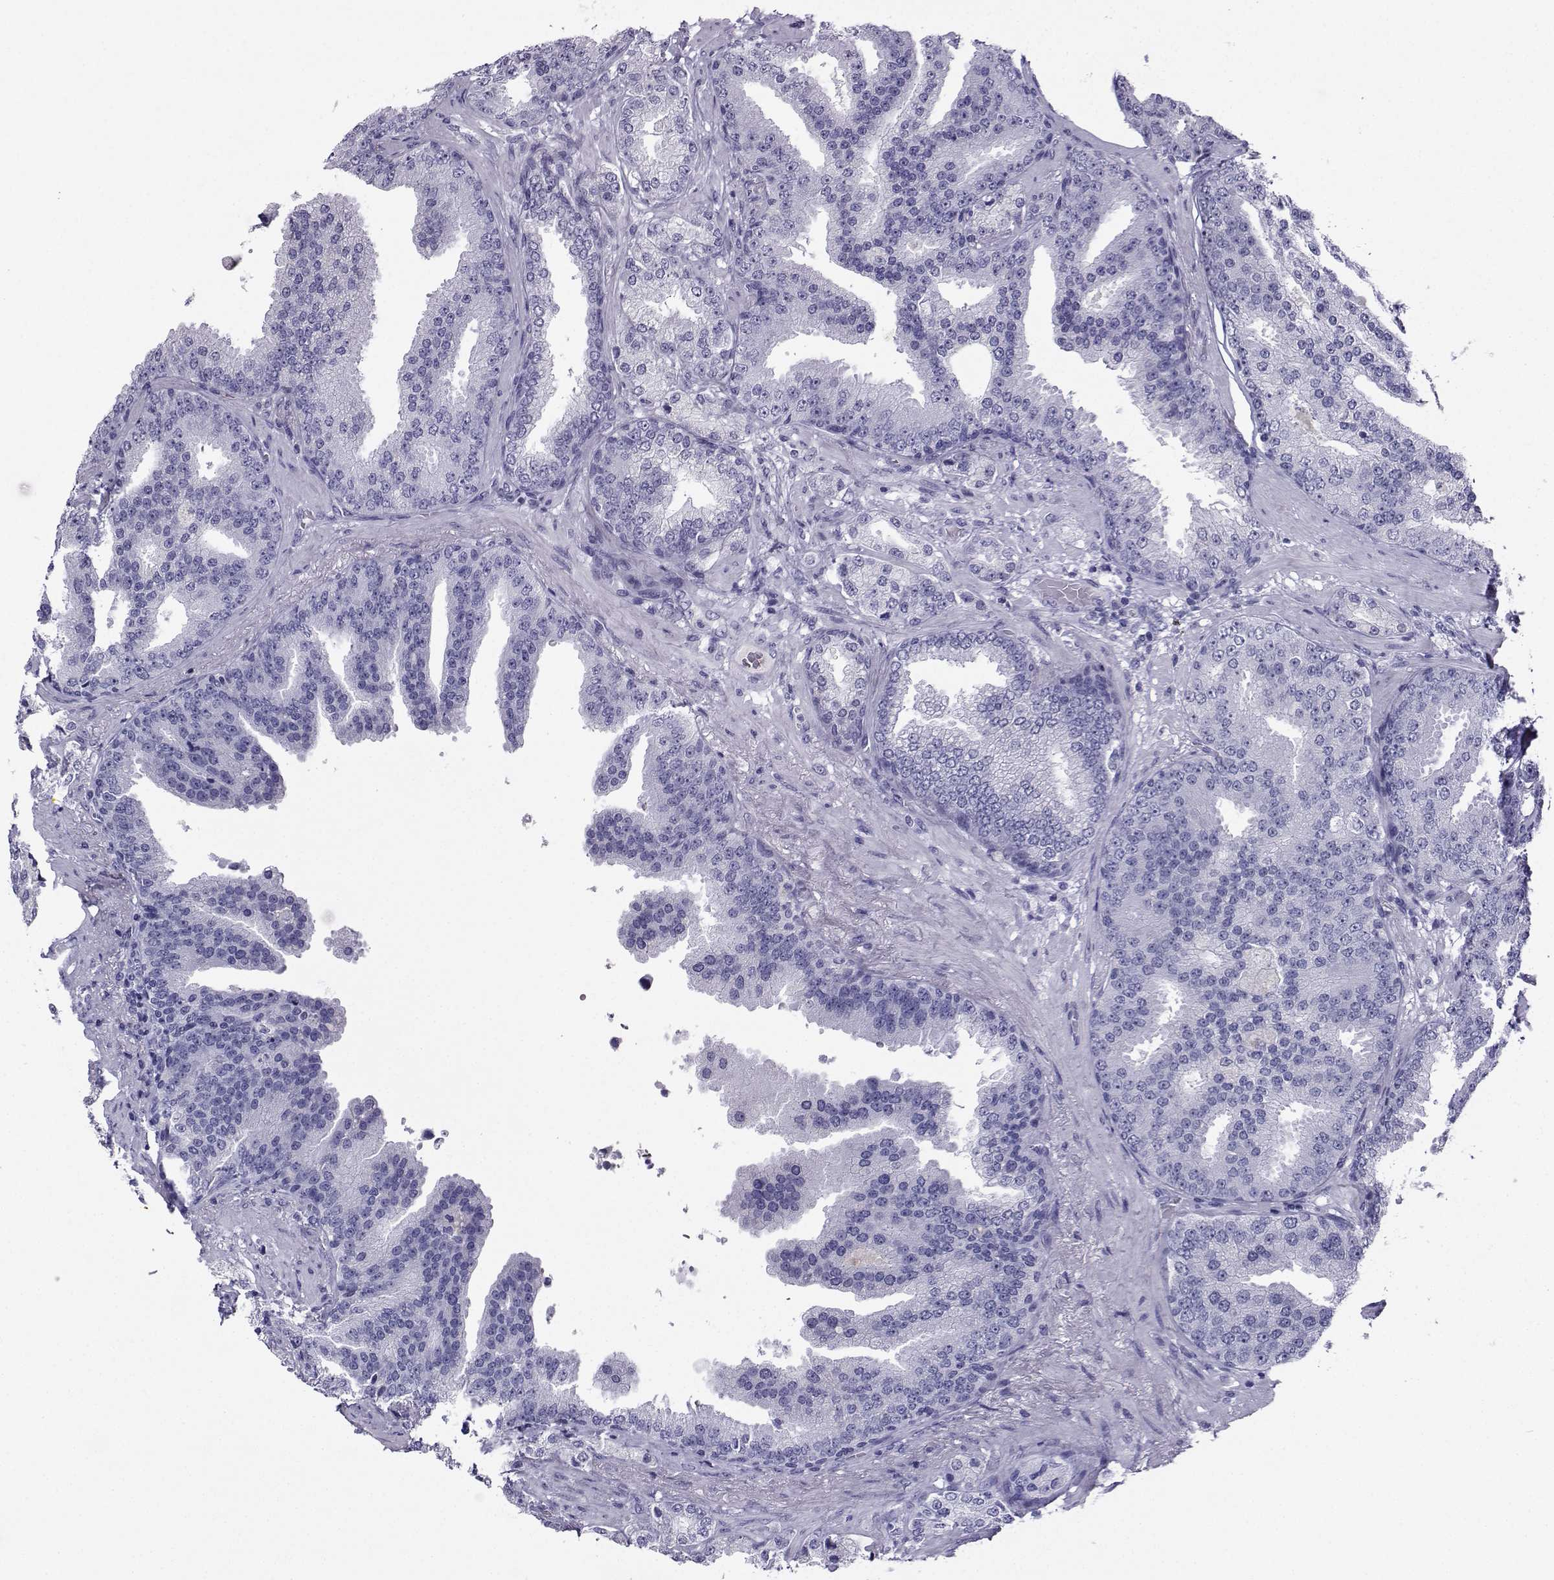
{"staining": {"intensity": "negative", "quantity": "none", "location": "none"}, "tissue": "prostate cancer", "cell_type": "Tumor cells", "image_type": "cancer", "snomed": [{"axis": "morphology", "description": "Adenocarcinoma, Low grade"}, {"axis": "topography", "description": "Prostate"}], "caption": "Immunohistochemistry histopathology image of neoplastic tissue: prostate cancer stained with DAB shows no significant protein staining in tumor cells.", "gene": "ARMC2", "patient": {"sex": "male", "age": 68}}